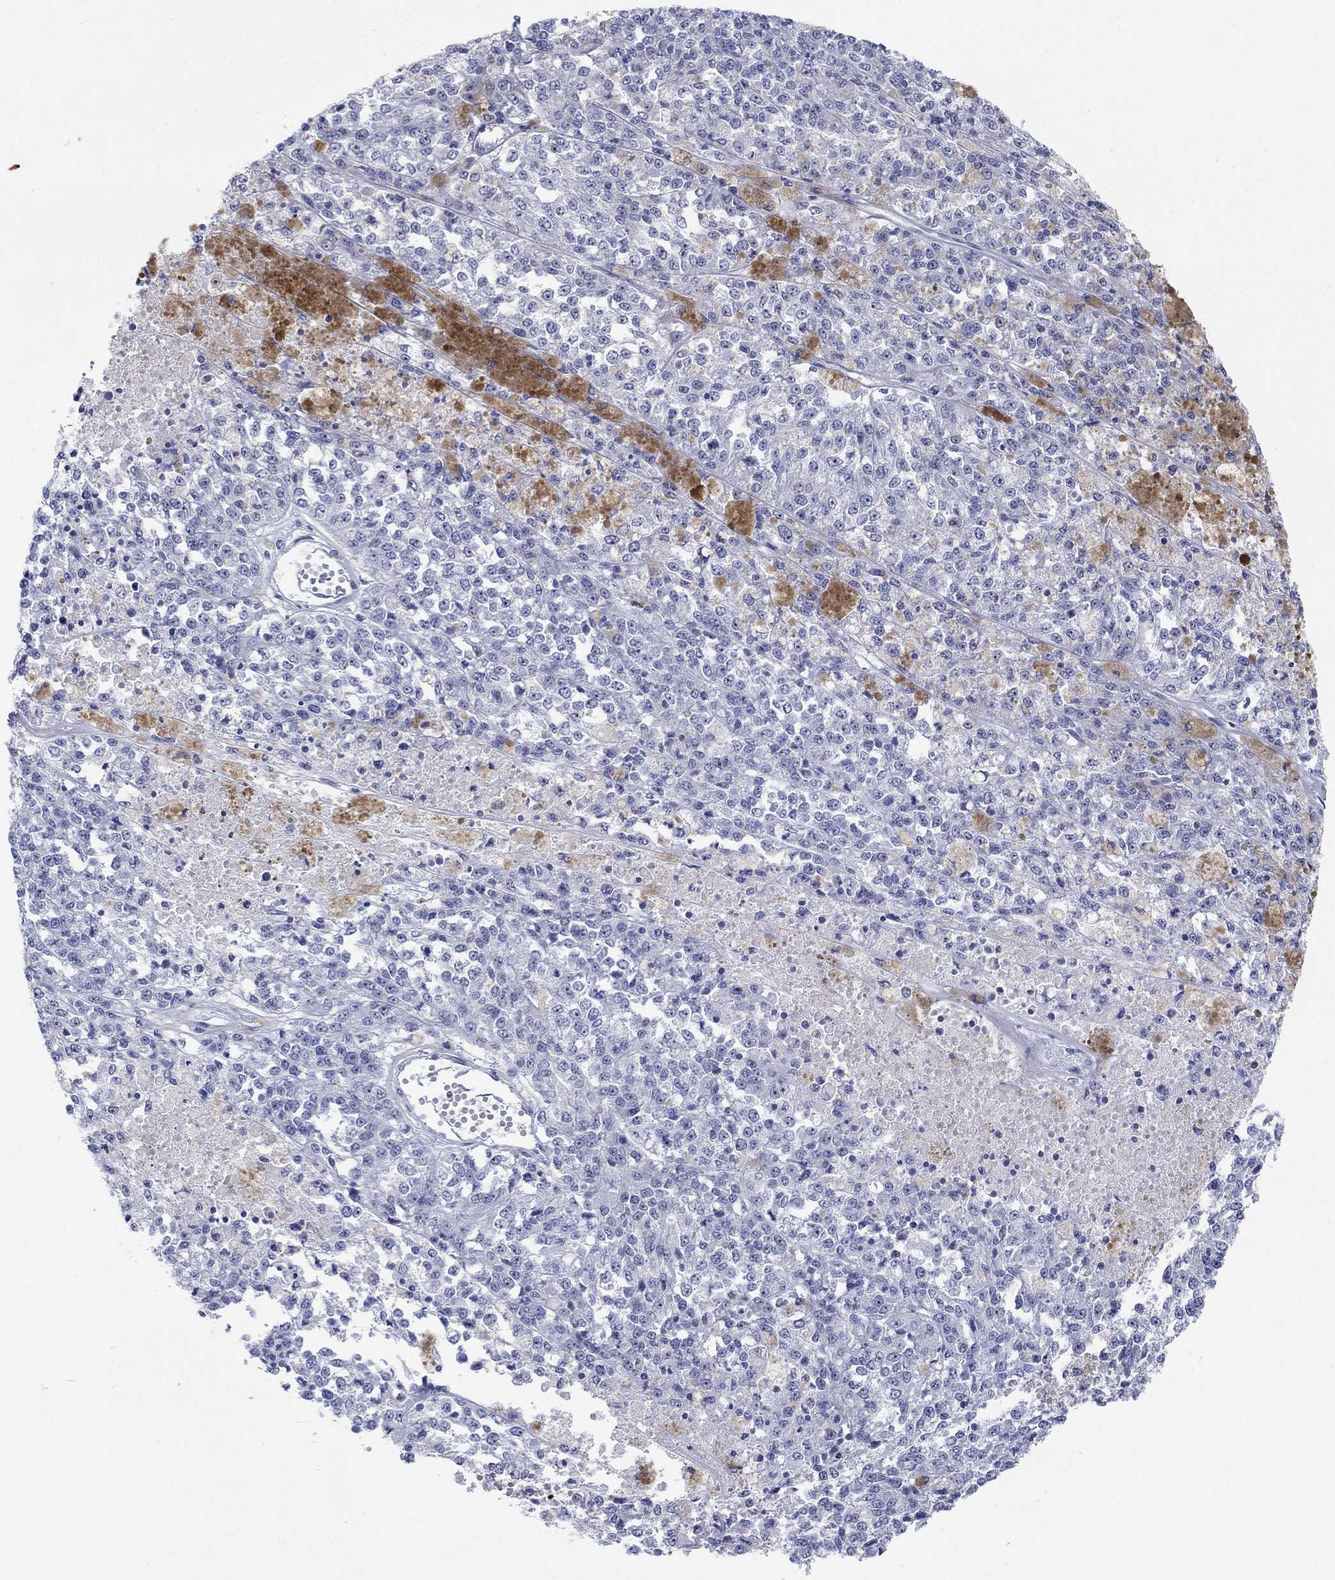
{"staining": {"intensity": "negative", "quantity": "none", "location": "none"}, "tissue": "melanoma", "cell_type": "Tumor cells", "image_type": "cancer", "snomed": [{"axis": "morphology", "description": "Malignant melanoma, Metastatic site"}, {"axis": "topography", "description": "Lymph node"}], "caption": "A histopathology image of melanoma stained for a protein displays no brown staining in tumor cells.", "gene": "AKR1C2", "patient": {"sex": "female", "age": 64}}